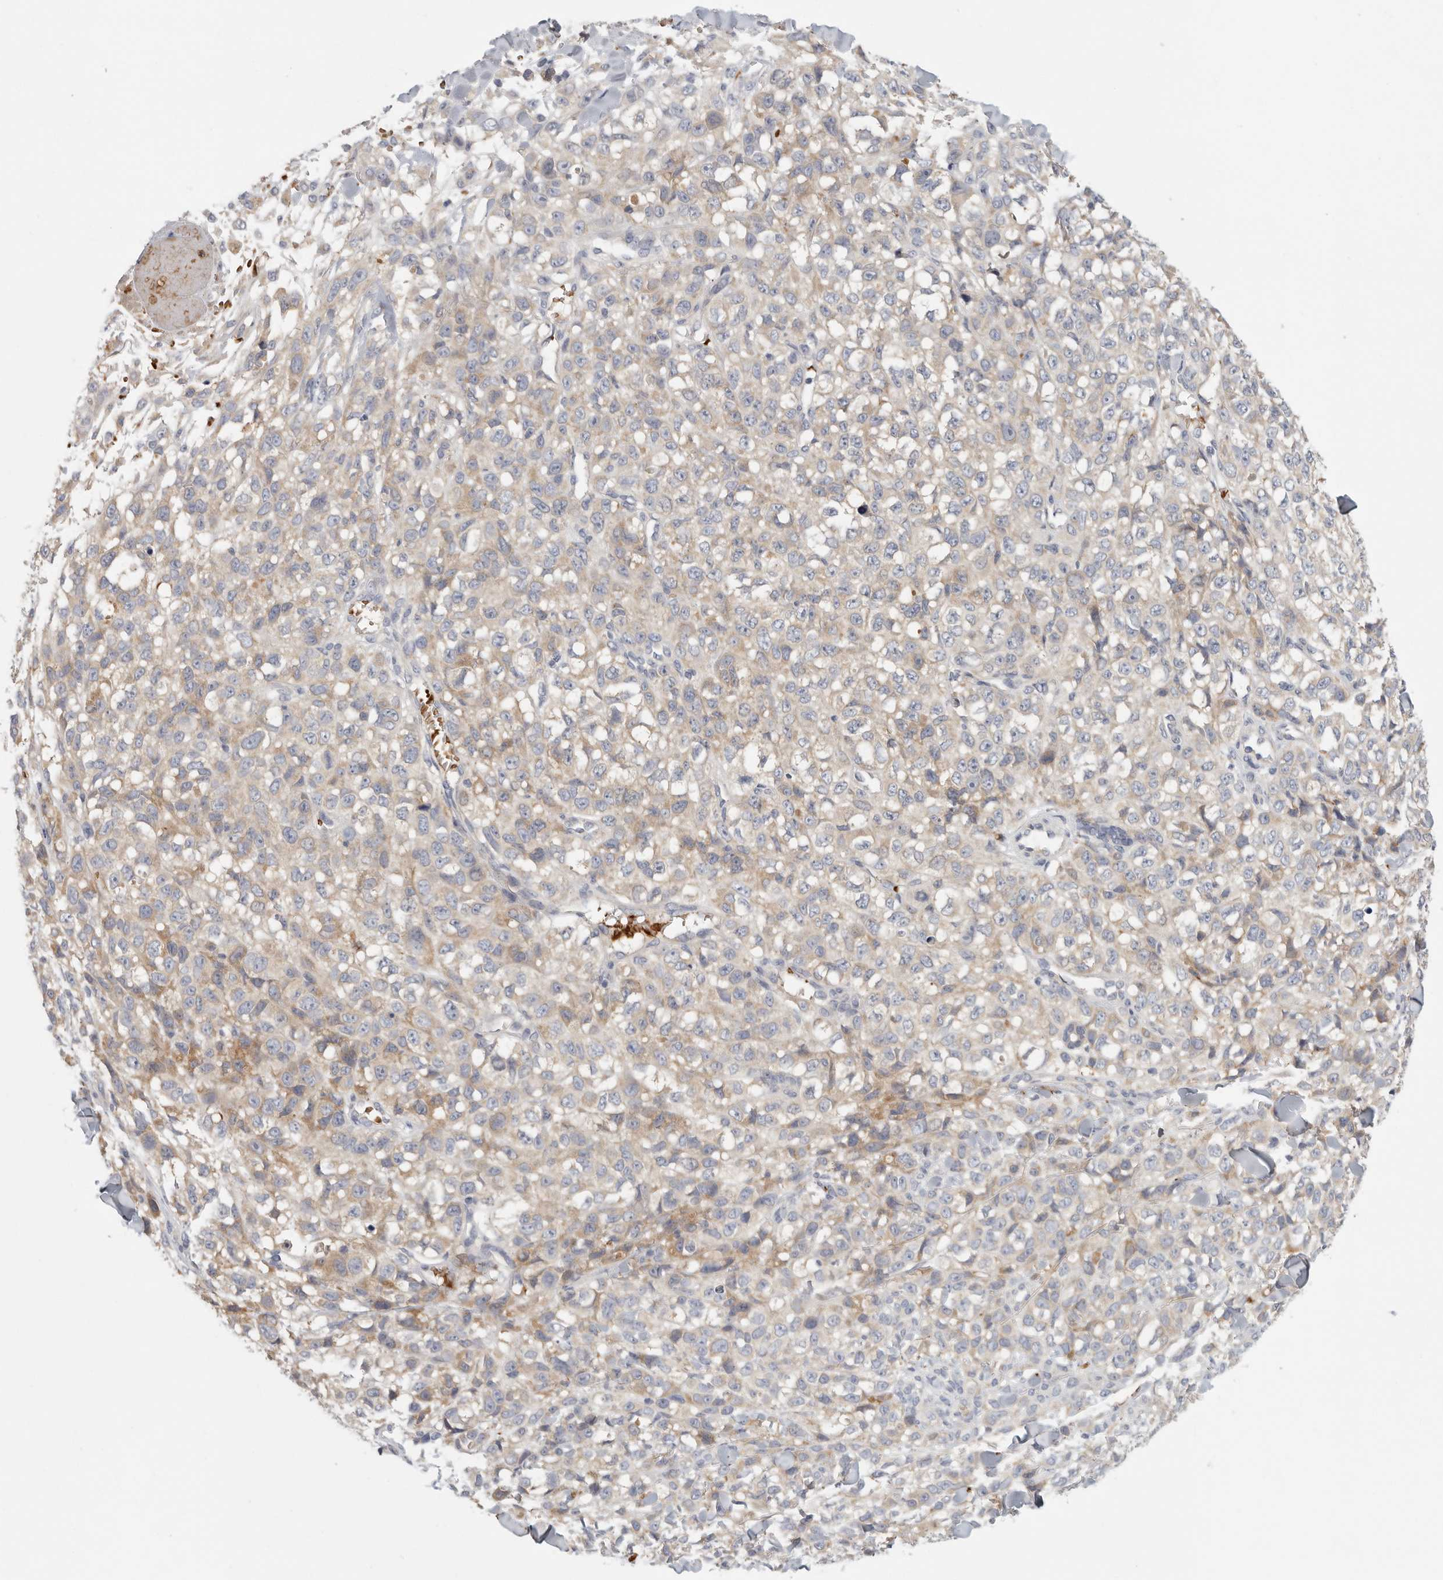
{"staining": {"intensity": "weak", "quantity": "<25%", "location": "cytoplasmic/membranous"}, "tissue": "melanoma", "cell_type": "Tumor cells", "image_type": "cancer", "snomed": [{"axis": "morphology", "description": "Malignant melanoma, Metastatic site"}, {"axis": "topography", "description": "Skin"}], "caption": "Protein analysis of malignant melanoma (metastatic site) demonstrates no significant expression in tumor cells.", "gene": "CFAP298", "patient": {"sex": "female", "age": 72}}